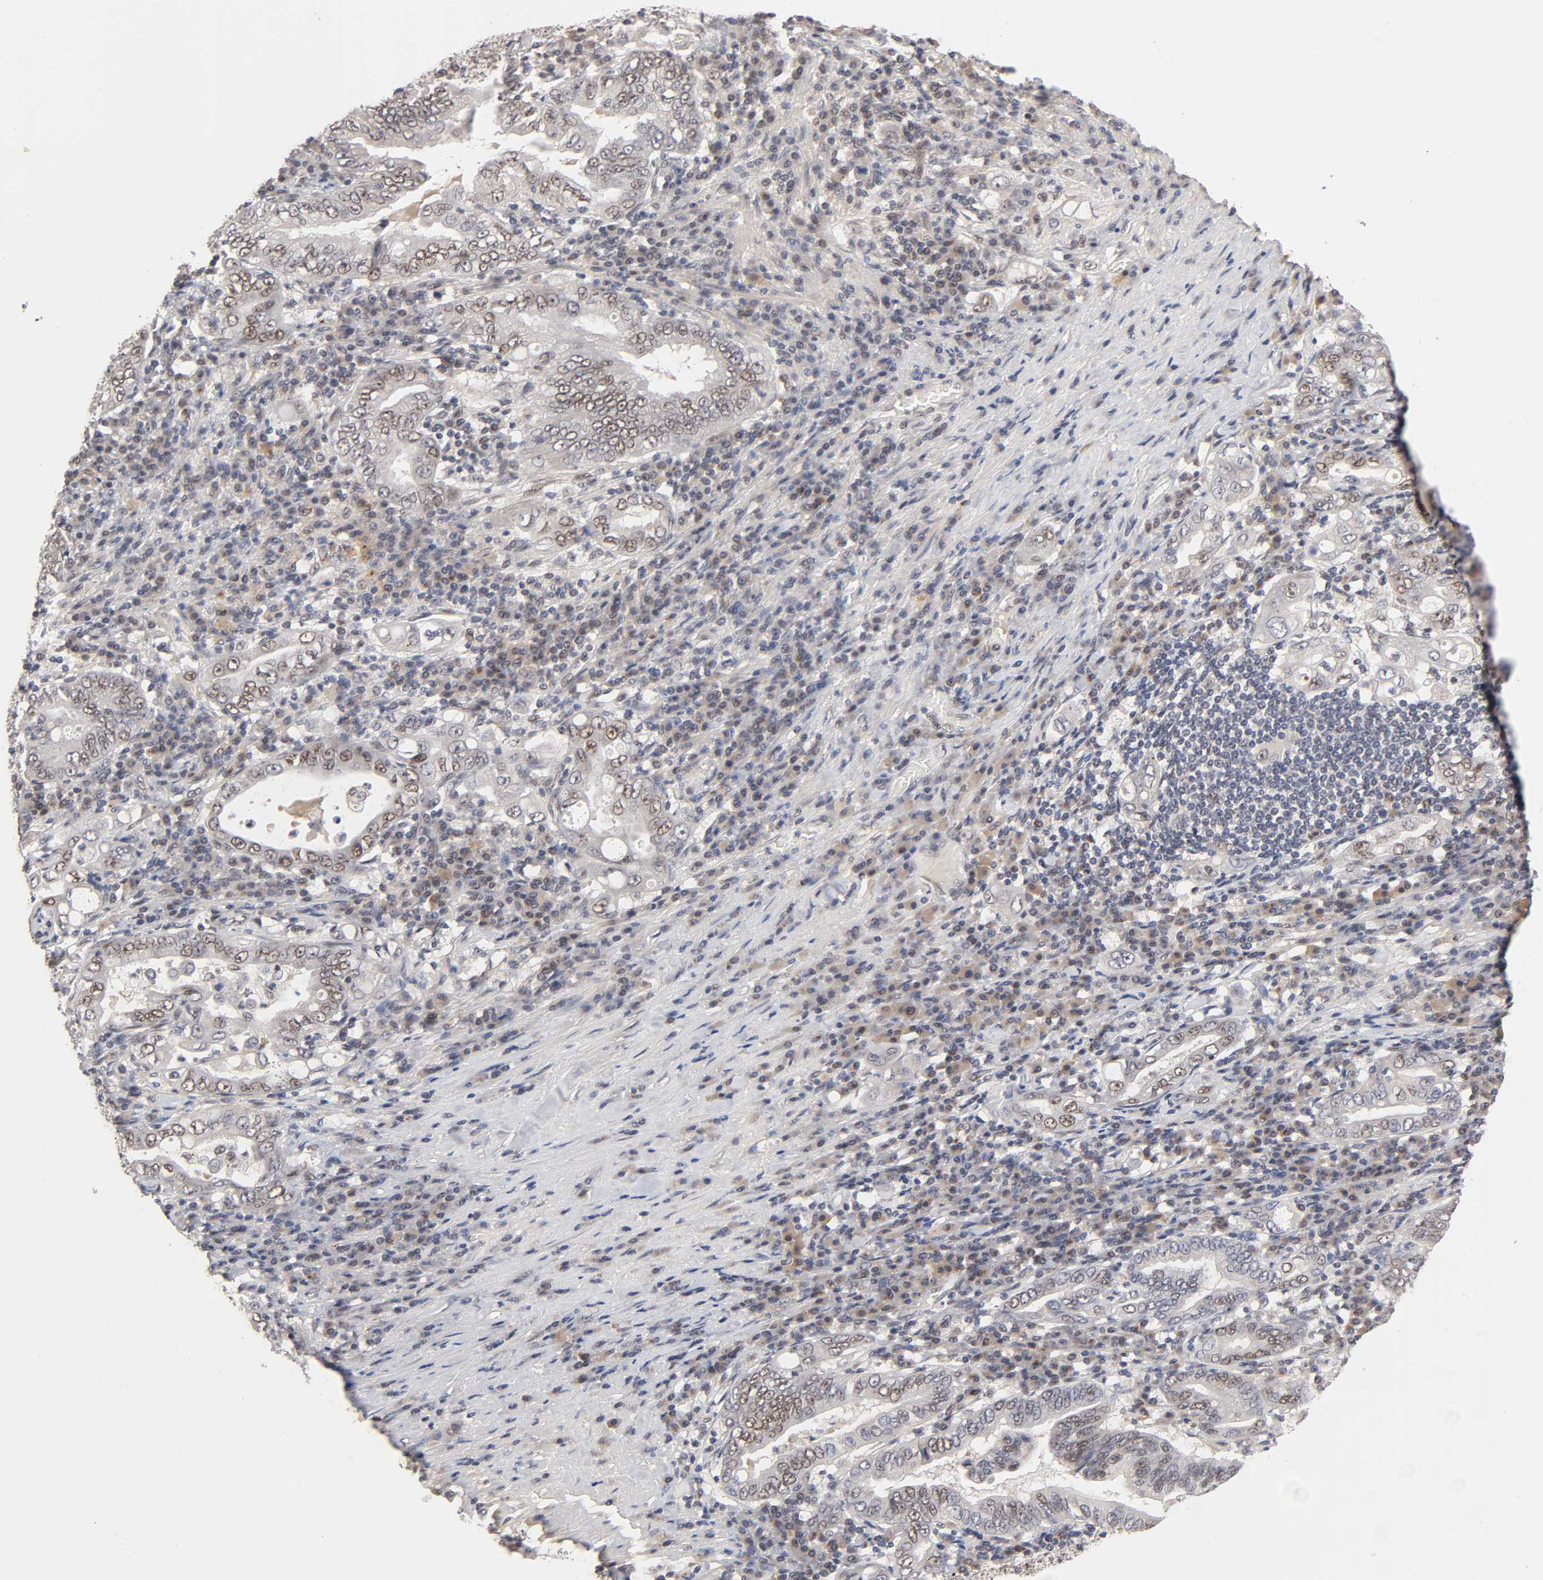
{"staining": {"intensity": "moderate", "quantity": "25%-75%", "location": "nuclear"}, "tissue": "stomach cancer", "cell_type": "Tumor cells", "image_type": "cancer", "snomed": [{"axis": "morphology", "description": "Normal tissue, NOS"}, {"axis": "morphology", "description": "Adenocarcinoma, NOS"}, {"axis": "topography", "description": "Esophagus"}, {"axis": "topography", "description": "Stomach, upper"}, {"axis": "topography", "description": "Peripheral nerve tissue"}], "caption": "Stomach cancer tissue reveals moderate nuclear expression in about 25%-75% of tumor cells, visualized by immunohistochemistry.", "gene": "EP300", "patient": {"sex": "male", "age": 62}}